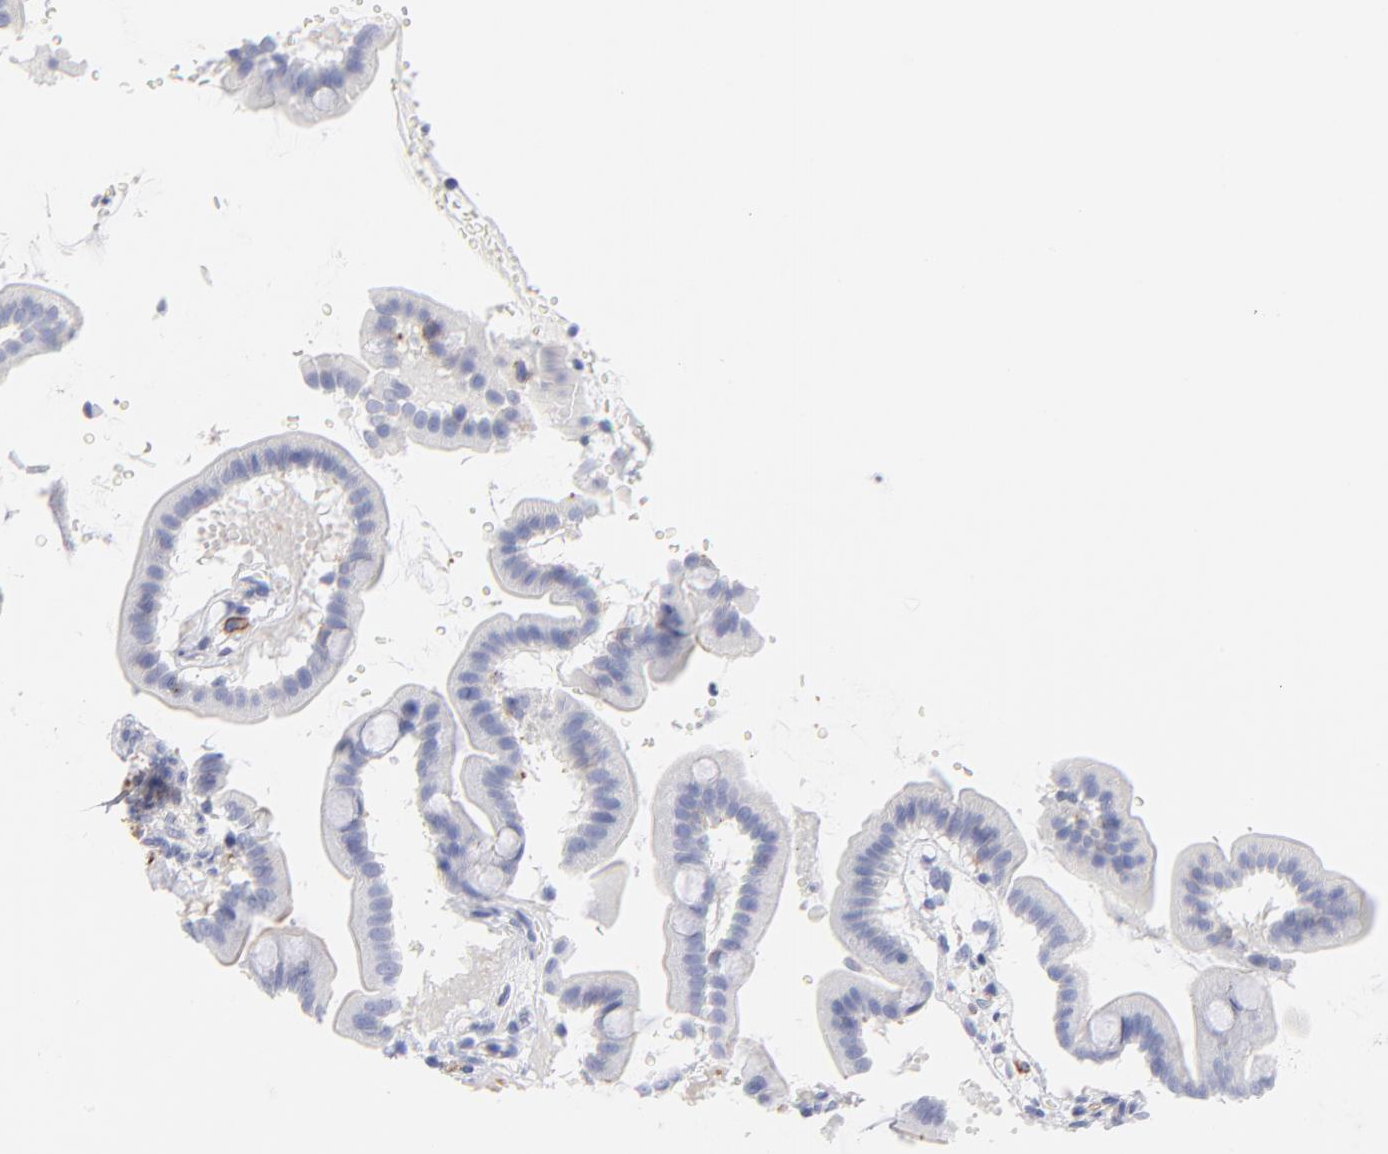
{"staining": {"intensity": "moderate", "quantity": "25%-75%", "location": "cytoplasmic/membranous"}, "tissue": "duodenum", "cell_type": "Glandular cells", "image_type": "normal", "snomed": [{"axis": "morphology", "description": "Normal tissue, NOS"}, {"axis": "topography", "description": "Duodenum"}], "caption": "Glandular cells reveal medium levels of moderate cytoplasmic/membranous positivity in approximately 25%-75% of cells in normal human duodenum.", "gene": "ACTA2", "patient": {"sex": "male", "age": 50}}